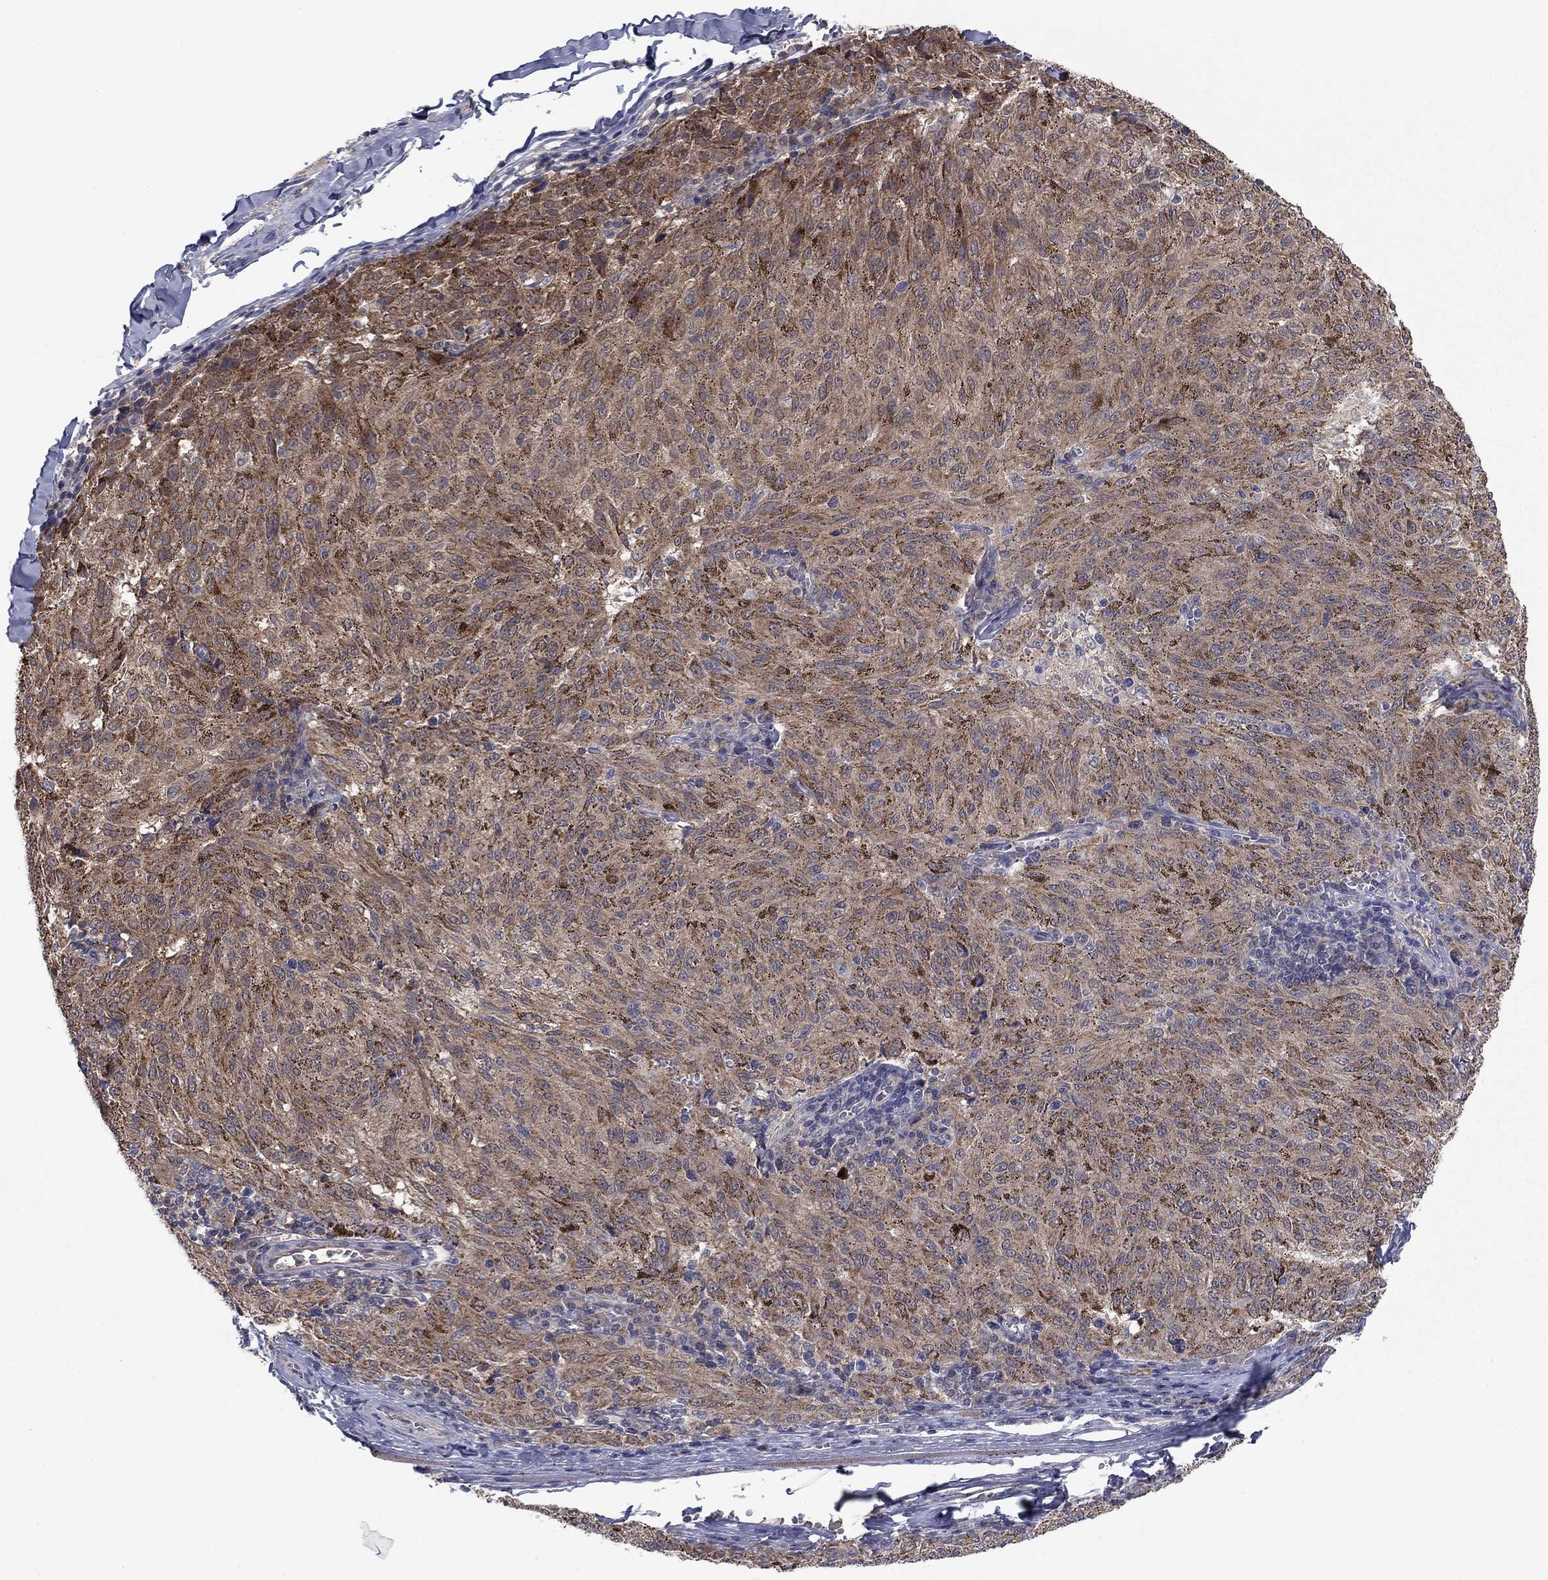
{"staining": {"intensity": "weak", "quantity": ">75%", "location": "cytoplasmic/membranous"}, "tissue": "melanoma", "cell_type": "Tumor cells", "image_type": "cancer", "snomed": [{"axis": "morphology", "description": "Malignant melanoma, NOS"}, {"axis": "topography", "description": "Skin"}], "caption": "Weak cytoplasmic/membranous expression for a protein is seen in about >75% of tumor cells of malignant melanoma using immunohistochemistry (IHC).", "gene": "GRHPR", "patient": {"sex": "female", "age": 72}}